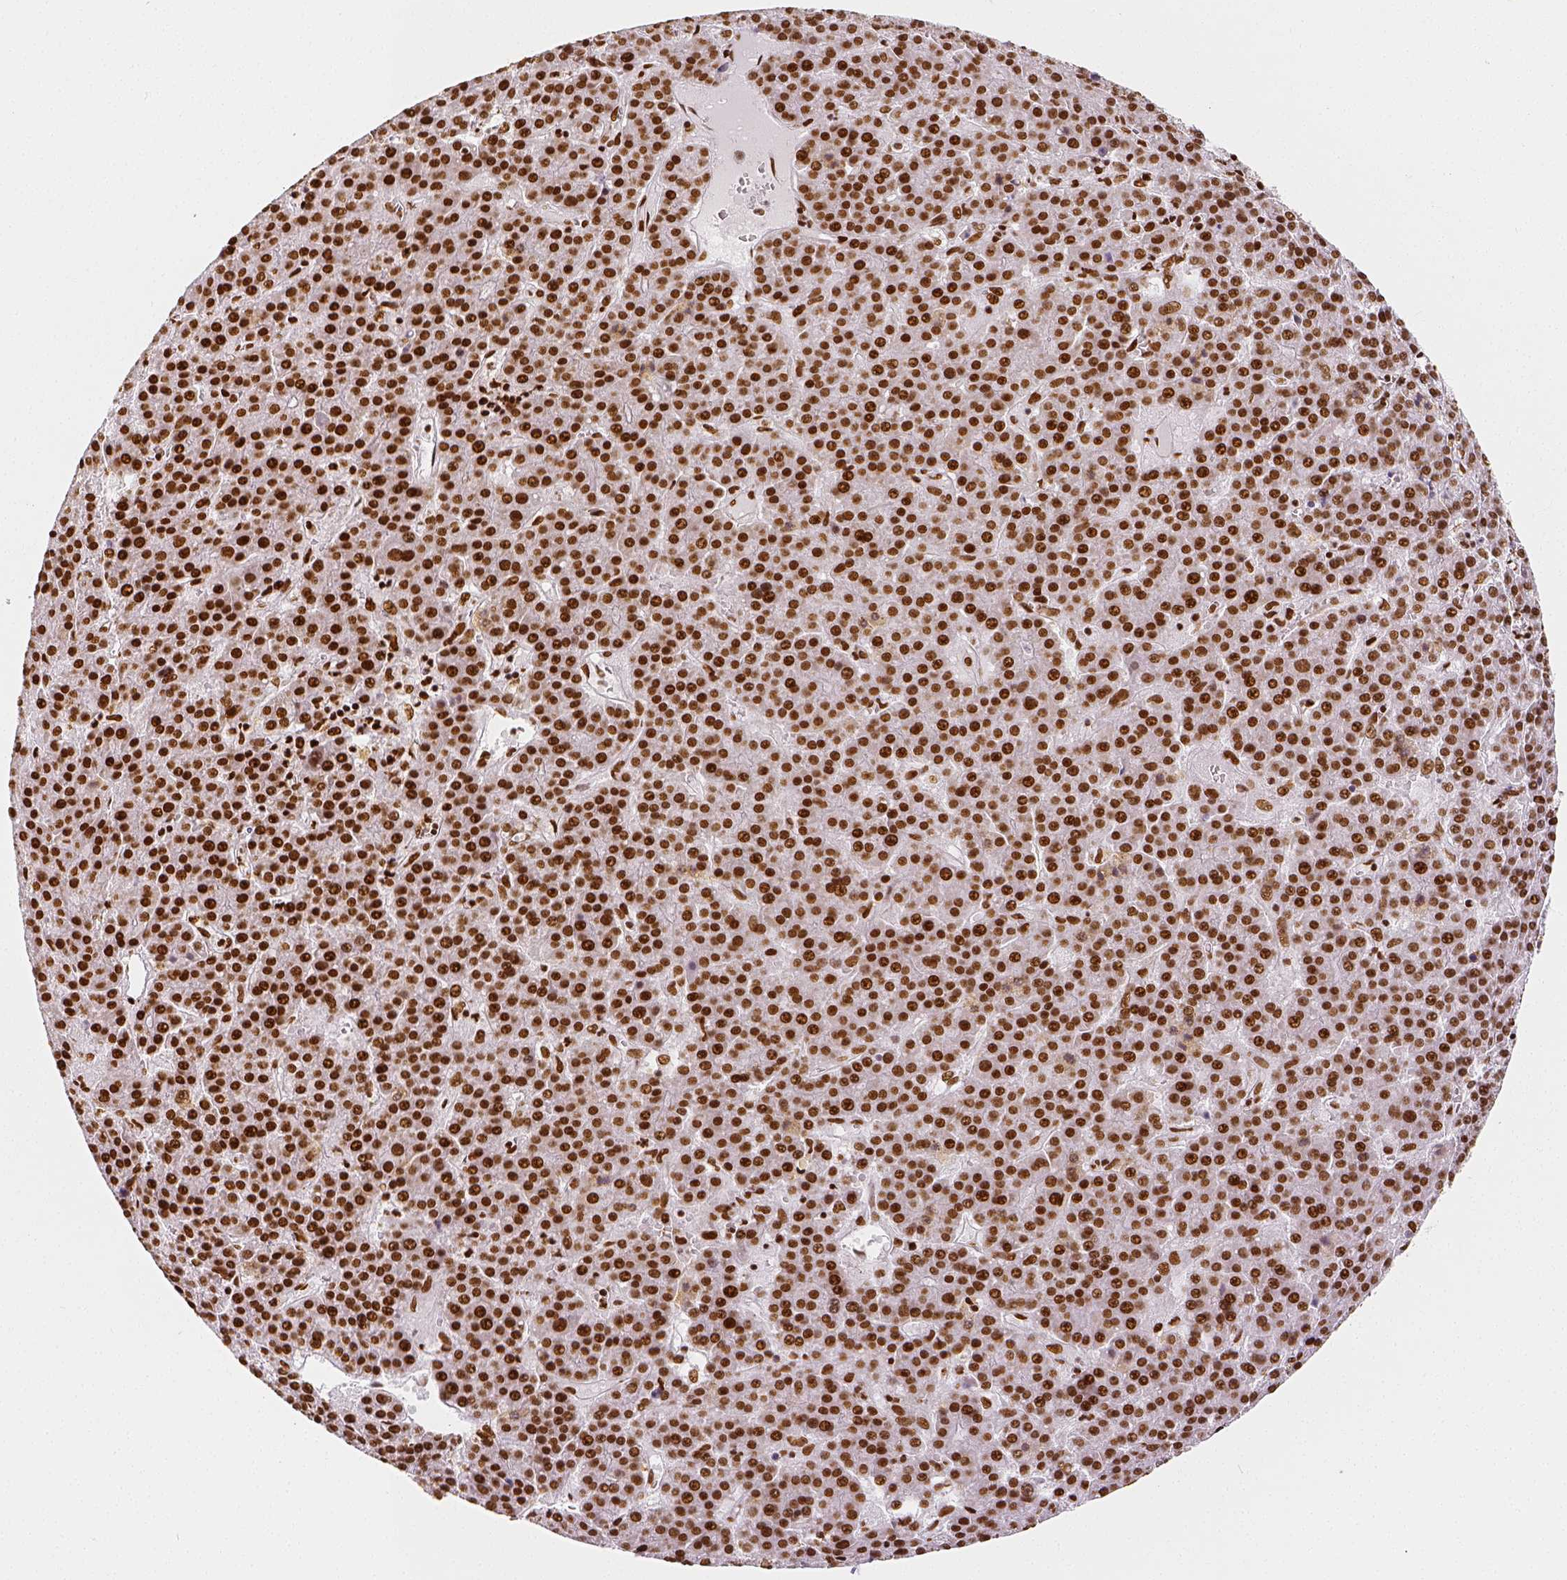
{"staining": {"intensity": "strong", "quantity": ">75%", "location": "nuclear"}, "tissue": "liver cancer", "cell_type": "Tumor cells", "image_type": "cancer", "snomed": [{"axis": "morphology", "description": "Carcinoma, Hepatocellular, NOS"}, {"axis": "topography", "description": "Liver"}], "caption": "Immunohistochemistry of hepatocellular carcinoma (liver) exhibits high levels of strong nuclear positivity in about >75% of tumor cells.", "gene": "KDM5B", "patient": {"sex": "female", "age": 58}}